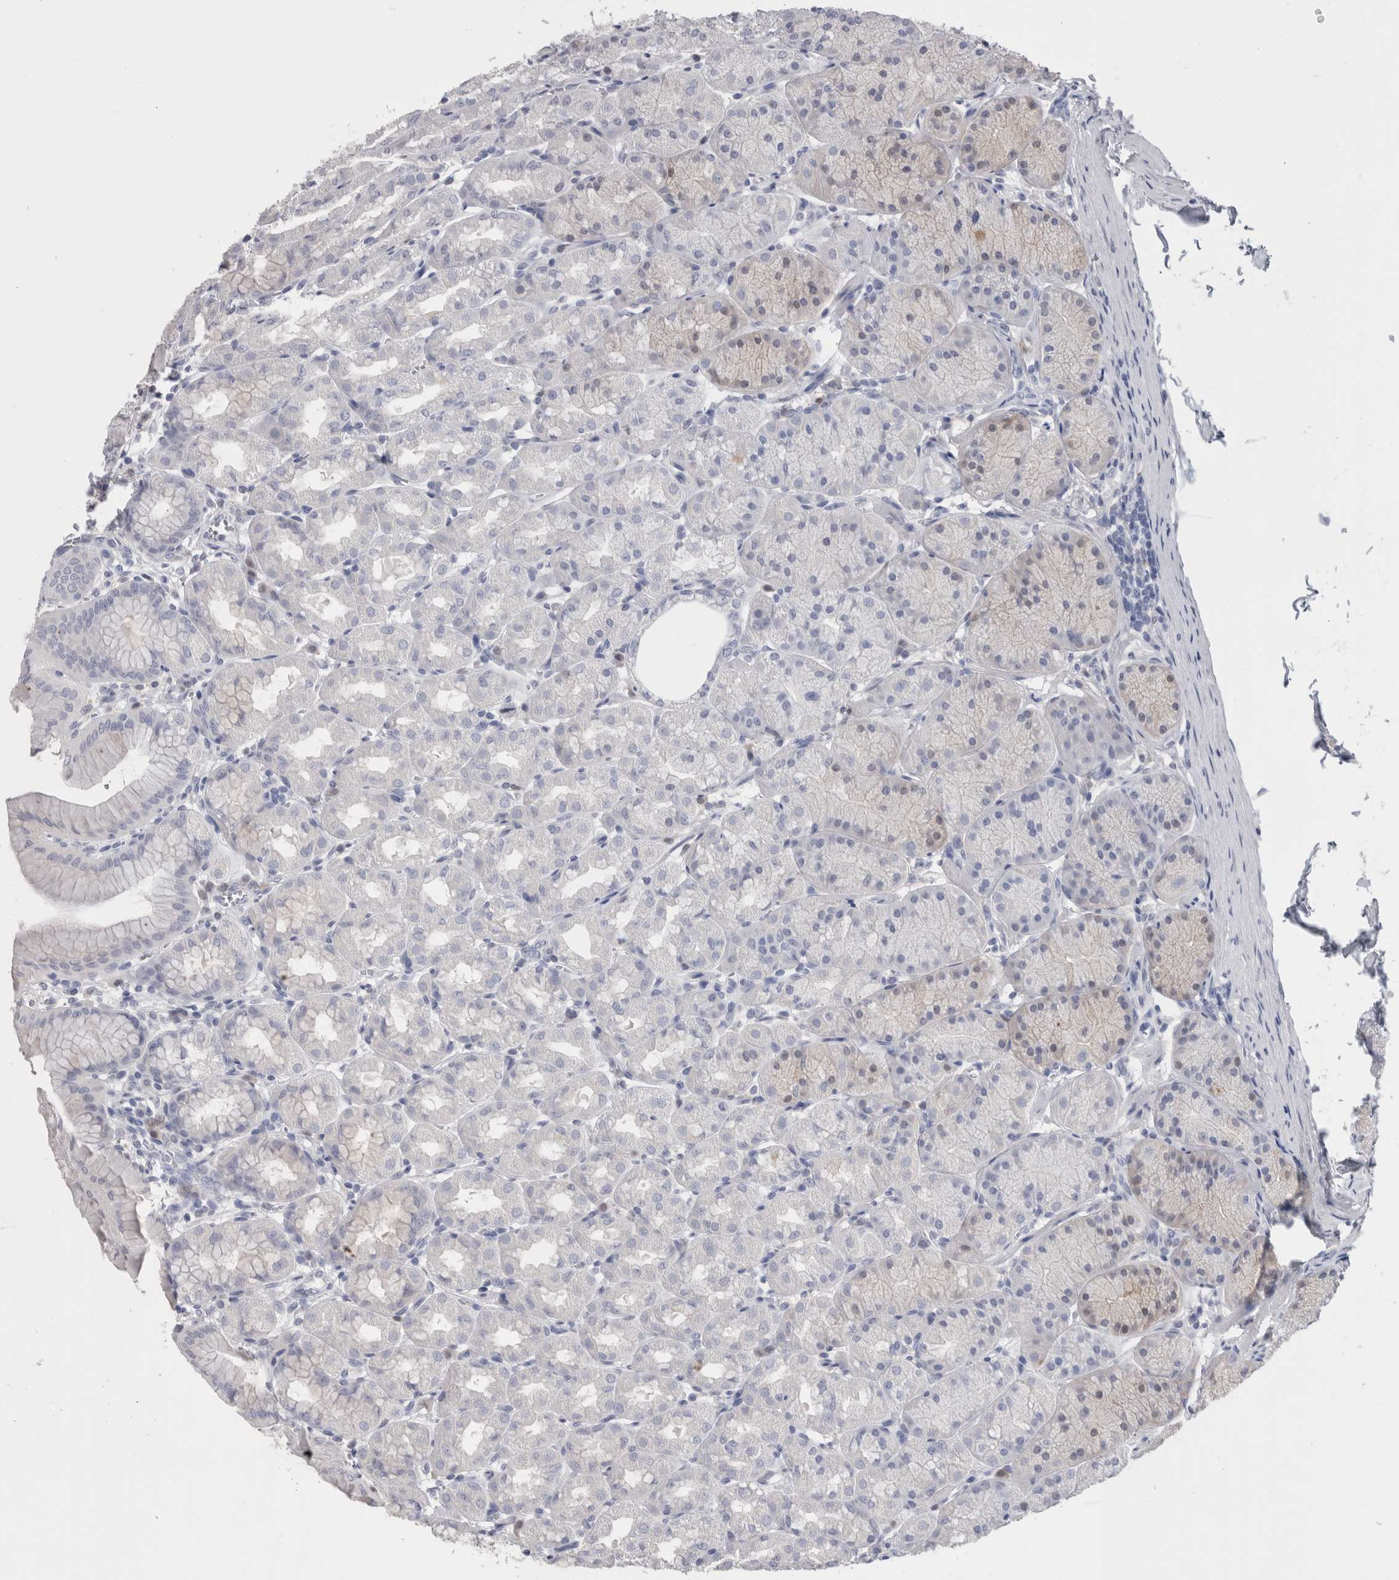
{"staining": {"intensity": "negative", "quantity": "none", "location": "none"}, "tissue": "stomach", "cell_type": "Glandular cells", "image_type": "normal", "snomed": [{"axis": "morphology", "description": "Normal tissue, NOS"}, {"axis": "topography", "description": "Stomach"}], "caption": "This is a photomicrograph of immunohistochemistry (IHC) staining of normal stomach, which shows no positivity in glandular cells.", "gene": "CA8", "patient": {"sex": "male", "age": 42}}